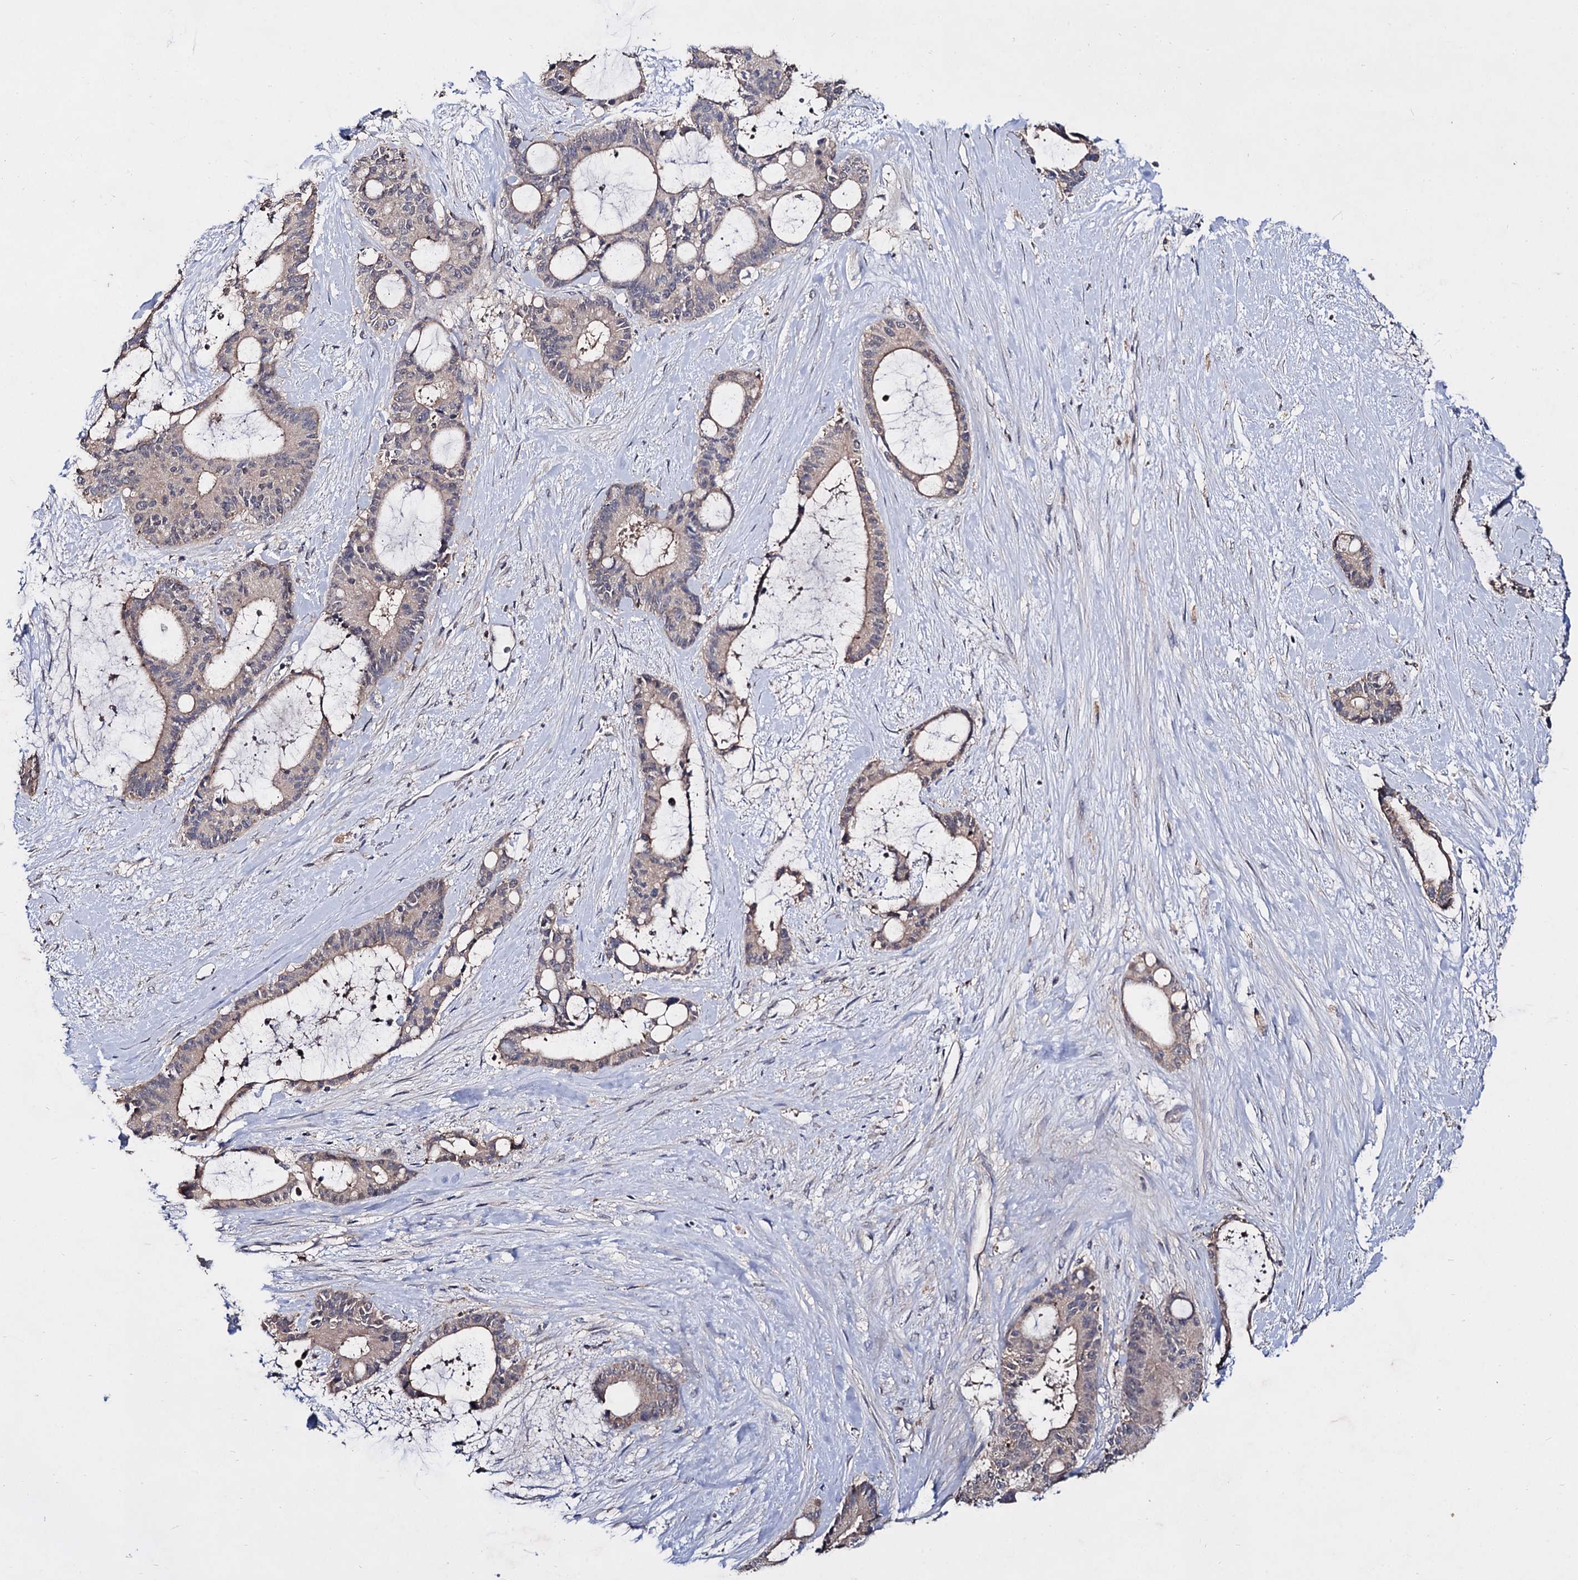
{"staining": {"intensity": "negative", "quantity": "none", "location": "none"}, "tissue": "liver cancer", "cell_type": "Tumor cells", "image_type": "cancer", "snomed": [{"axis": "morphology", "description": "Normal tissue, NOS"}, {"axis": "morphology", "description": "Cholangiocarcinoma"}, {"axis": "topography", "description": "Liver"}, {"axis": "topography", "description": "Peripheral nerve tissue"}], "caption": "Tumor cells are negative for protein expression in human liver cancer. The staining was performed using DAB (3,3'-diaminobenzidine) to visualize the protein expression in brown, while the nuclei were stained in blue with hematoxylin (Magnification: 20x).", "gene": "ACTR6", "patient": {"sex": "female", "age": 73}}